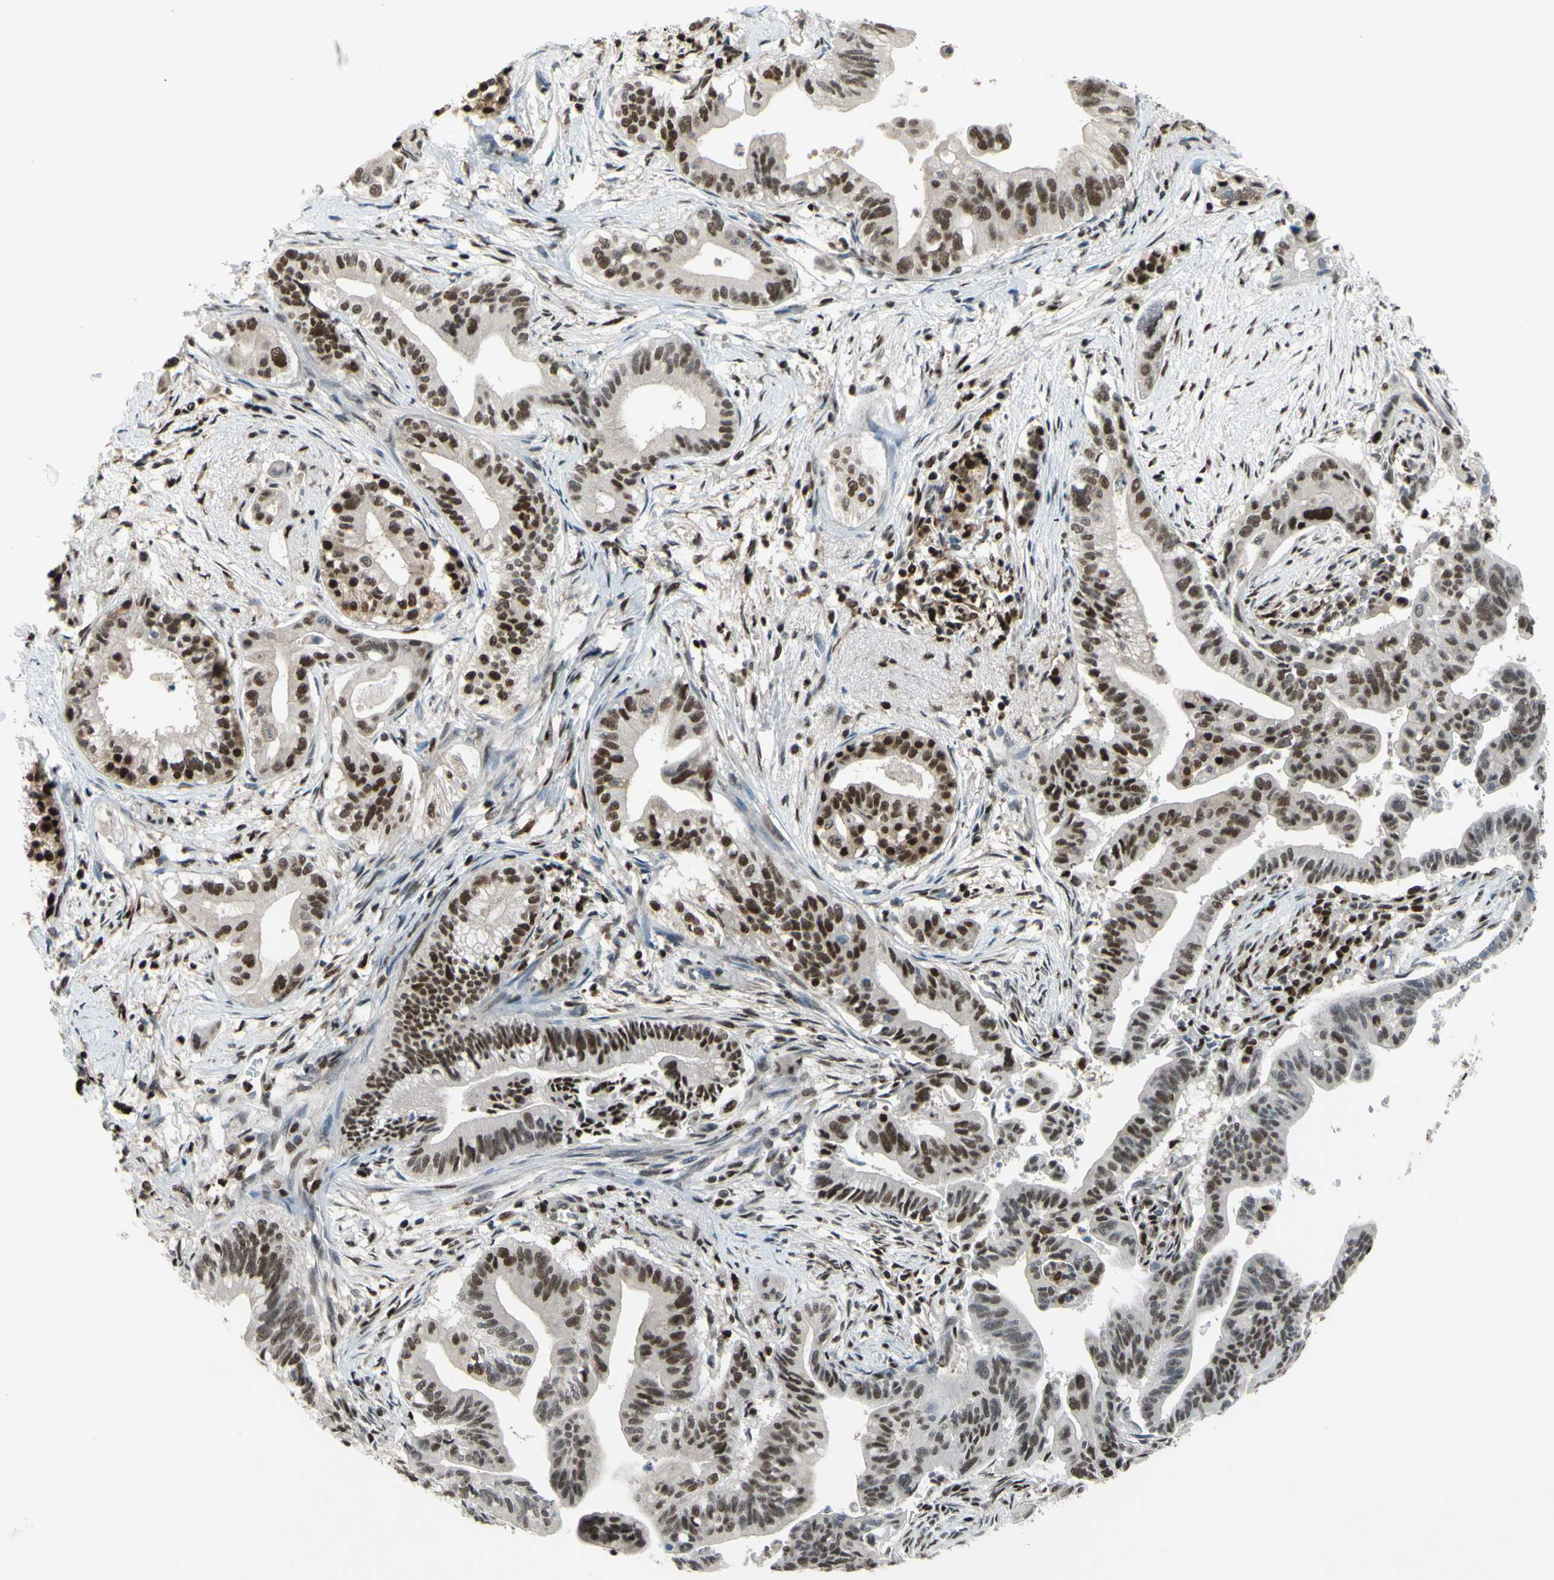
{"staining": {"intensity": "strong", "quantity": "25%-75%", "location": "cytoplasmic/membranous,nuclear"}, "tissue": "pancreatic cancer", "cell_type": "Tumor cells", "image_type": "cancer", "snomed": [{"axis": "morphology", "description": "Adenocarcinoma, NOS"}, {"axis": "topography", "description": "Pancreas"}], "caption": "Immunohistochemistry (IHC) staining of pancreatic adenocarcinoma, which shows high levels of strong cytoplasmic/membranous and nuclear positivity in approximately 25%-75% of tumor cells indicating strong cytoplasmic/membranous and nuclear protein expression. The staining was performed using DAB (brown) for protein detection and nuclei were counterstained in hematoxylin (blue).", "gene": "FKBP5", "patient": {"sex": "male", "age": 70}}